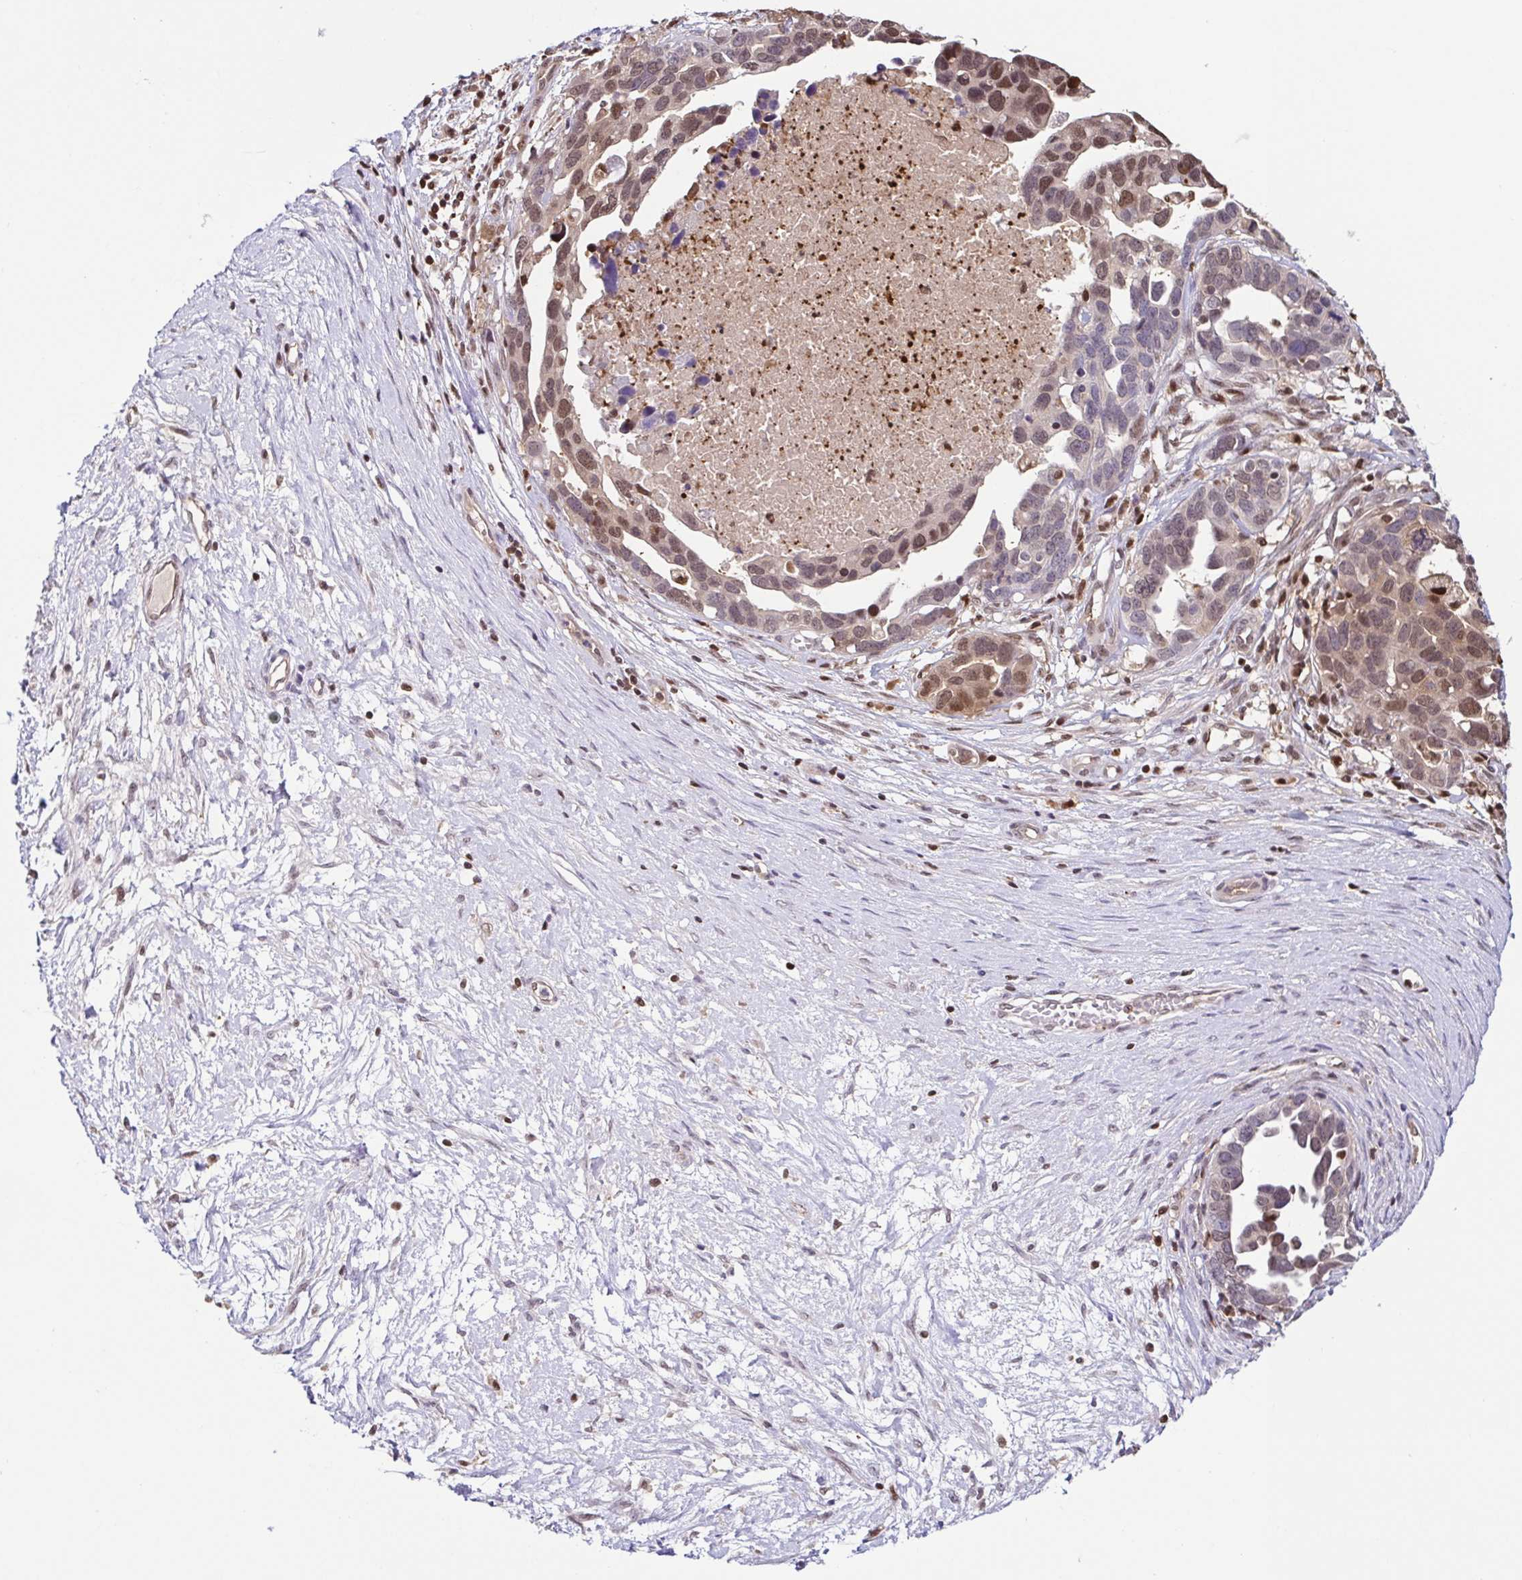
{"staining": {"intensity": "moderate", "quantity": "25%-75%", "location": "nuclear"}, "tissue": "ovarian cancer", "cell_type": "Tumor cells", "image_type": "cancer", "snomed": [{"axis": "morphology", "description": "Cystadenocarcinoma, serous, NOS"}, {"axis": "topography", "description": "Ovary"}], "caption": "There is medium levels of moderate nuclear expression in tumor cells of ovarian cancer (serous cystadenocarcinoma), as demonstrated by immunohistochemical staining (brown color).", "gene": "PSMB9", "patient": {"sex": "female", "age": 54}}